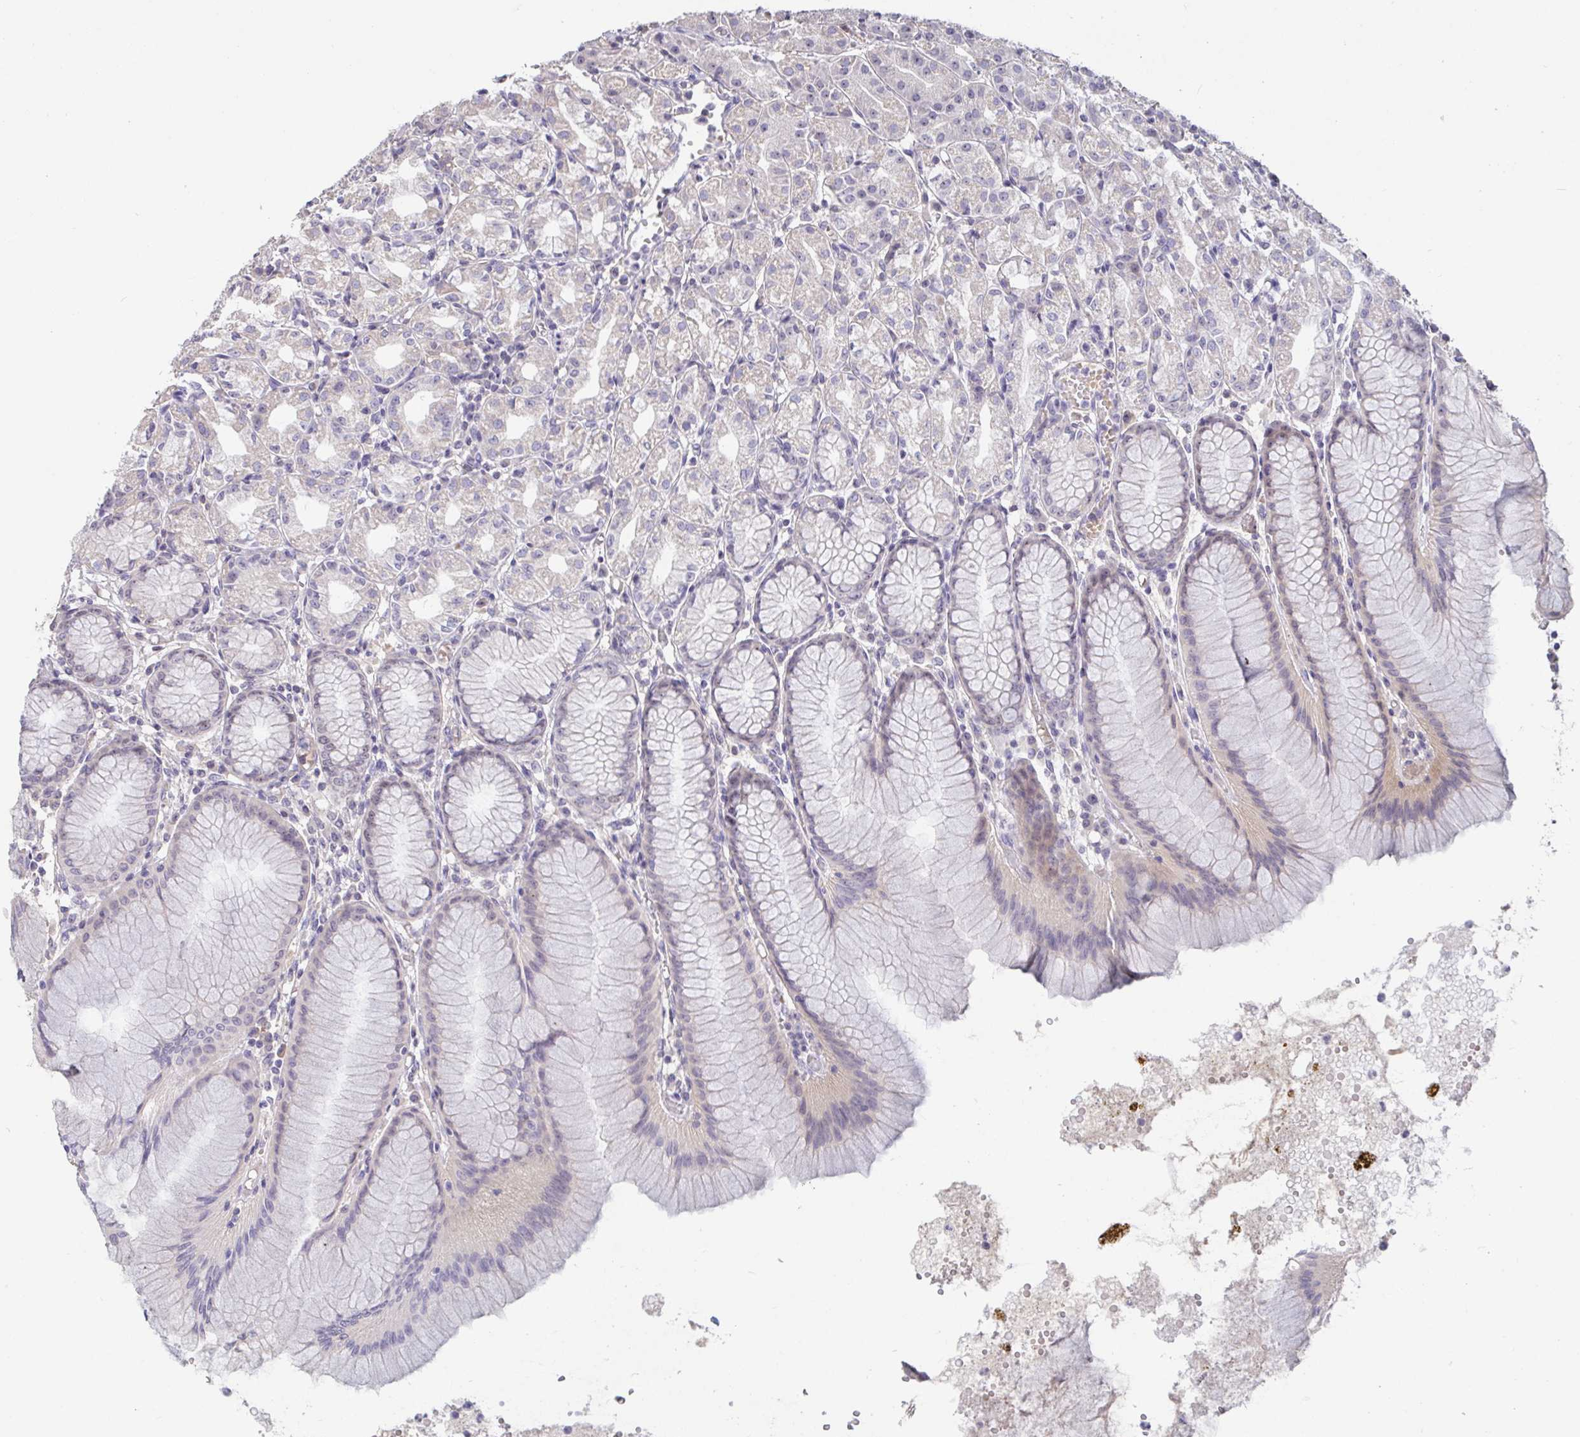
{"staining": {"intensity": "negative", "quantity": "none", "location": "none"}, "tissue": "stomach", "cell_type": "Glandular cells", "image_type": "normal", "snomed": [{"axis": "morphology", "description": "Normal tissue, NOS"}, {"axis": "topography", "description": "Stomach"}], "caption": "DAB immunohistochemical staining of benign human stomach reveals no significant expression in glandular cells.", "gene": "MYC", "patient": {"sex": "female", "age": 57}}